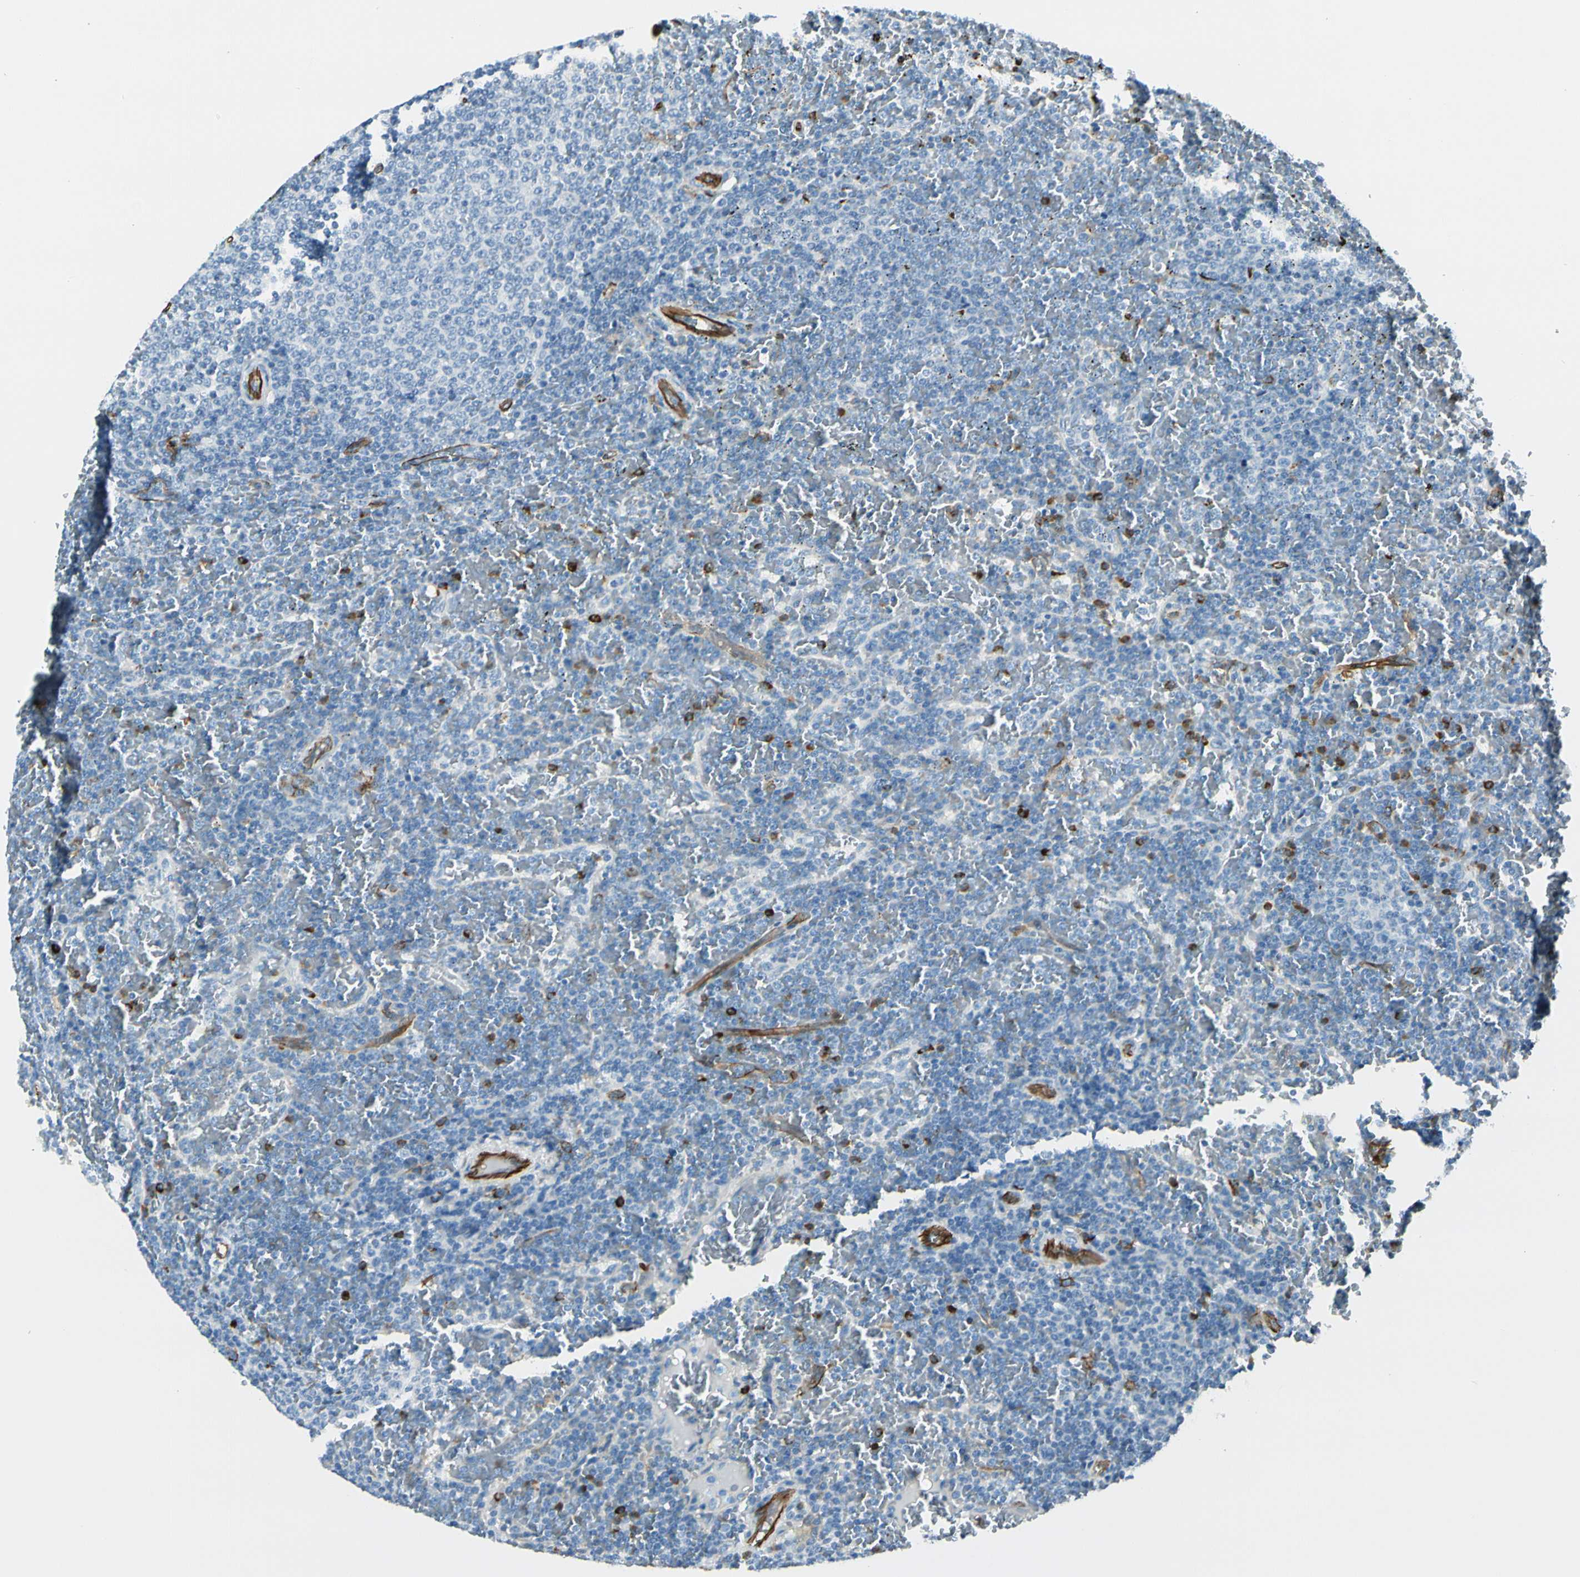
{"staining": {"intensity": "negative", "quantity": "none", "location": "none"}, "tissue": "lymphoma", "cell_type": "Tumor cells", "image_type": "cancer", "snomed": [{"axis": "morphology", "description": "Malignant lymphoma, non-Hodgkin's type, Low grade"}, {"axis": "topography", "description": "Spleen"}], "caption": "A micrograph of low-grade malignant lymphoma, non-Hodgkin's type stained for a protein shows no brown staining in tumor cells.", "gene": "CD93", "patient": {"sex": "female", "age": 77}}